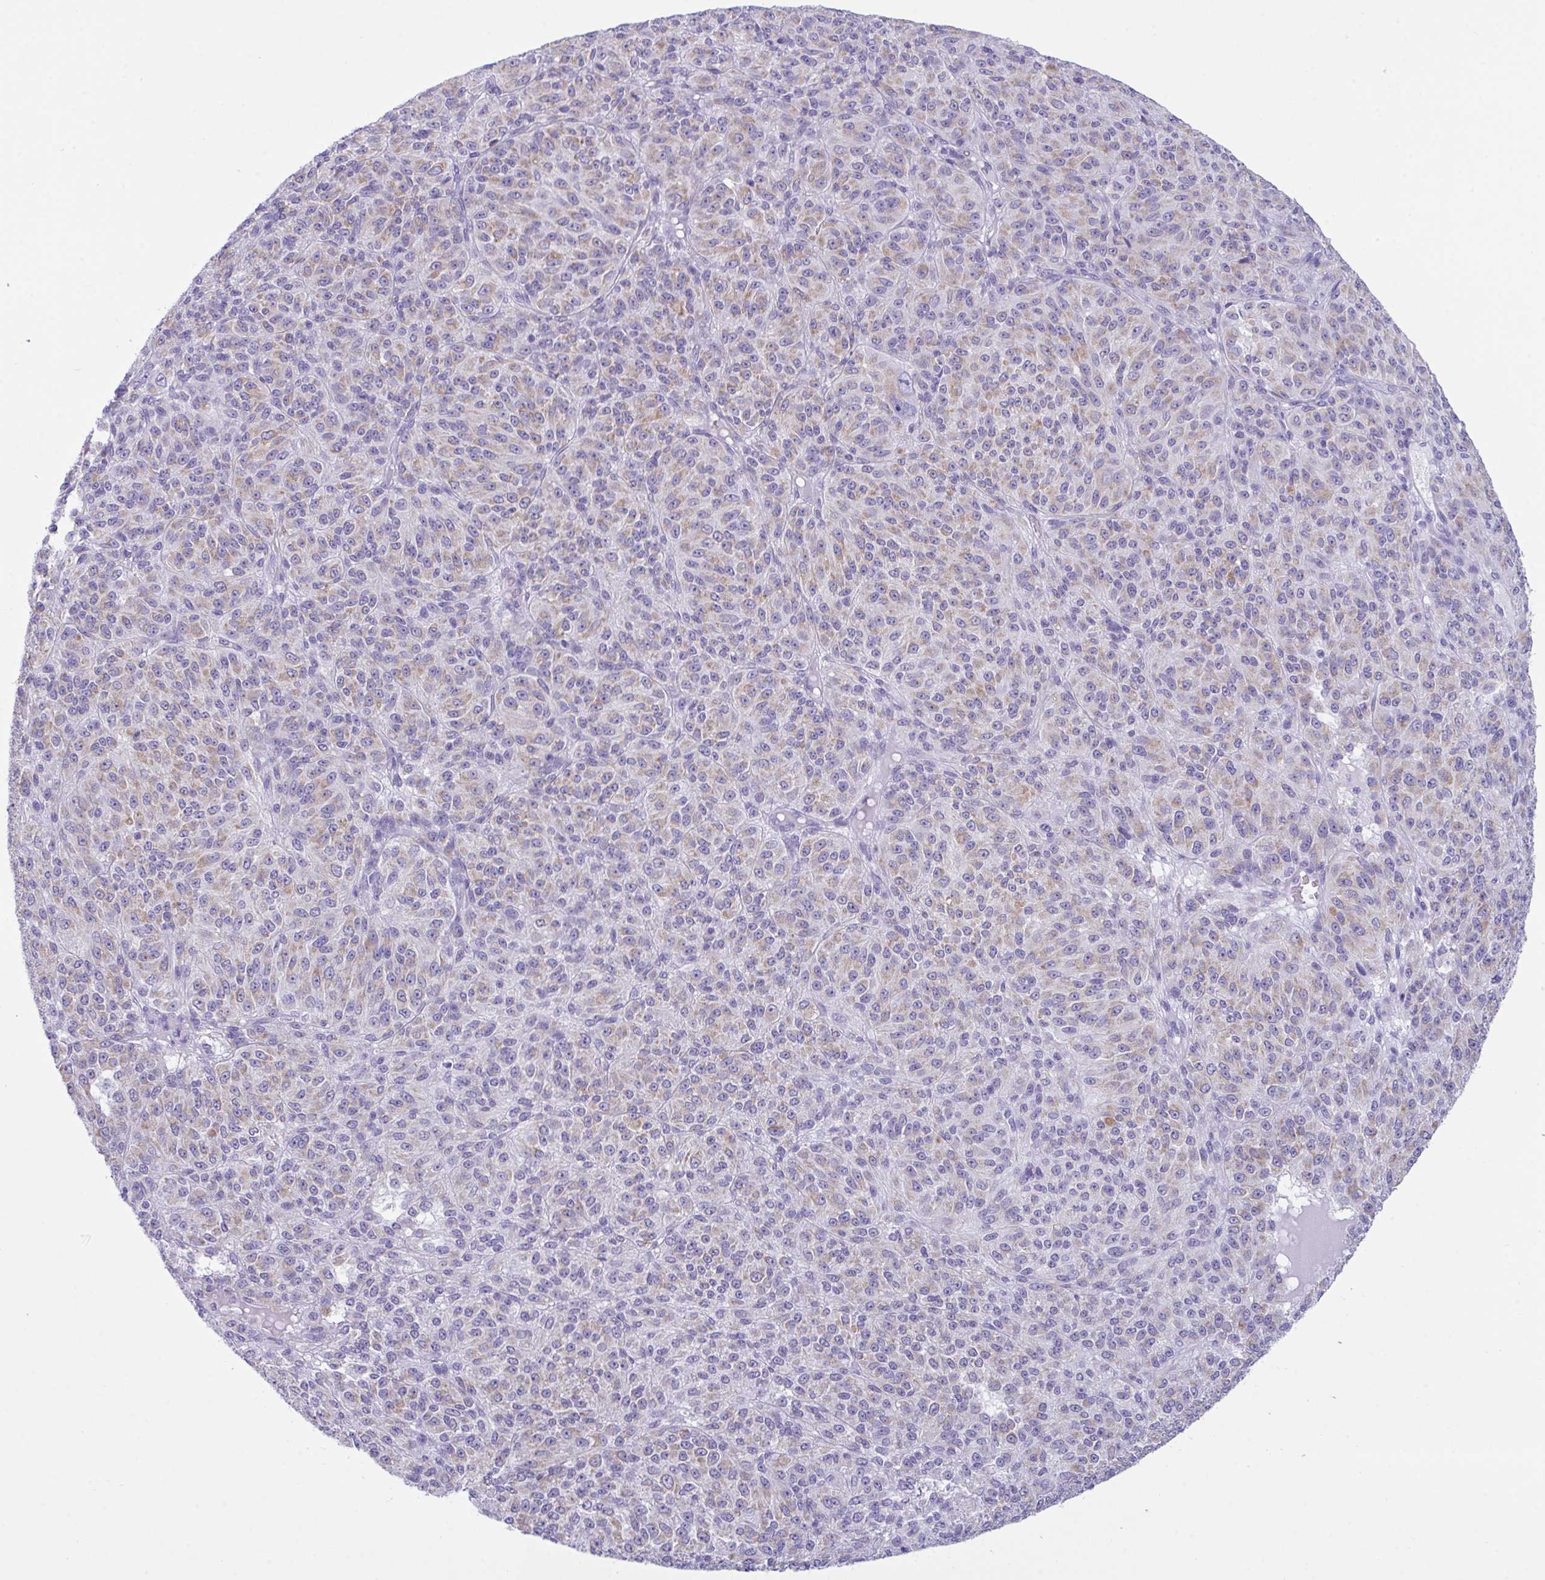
{"staining": {"intensity": "weak", "quantity": ">75%", "location": "cytoplasmic/membranous"}, "tissue": "melanoma", "cell_type": "Tumor cells", "image_type": "cancer", "snomed": [{"axis": "morphology", "description": "Malignant melanoma, Metastatic site"}, {"axis": "topography", "description": "Brain"}], "caption": "Malignant melanoma (metastatic site) tissue demonstrates weak cytoplasmic/membranous staining in approximately >75% of tumor cells, visualized by immunohistochemistry. (Stains: DAB (3,3'-diaminobenzidine) in brown, nuclei in blue, Microscopy: brightfield microscopy at high magnification).", "gene": "BBS1", "patient": {"sex": "female", "age": 56}}